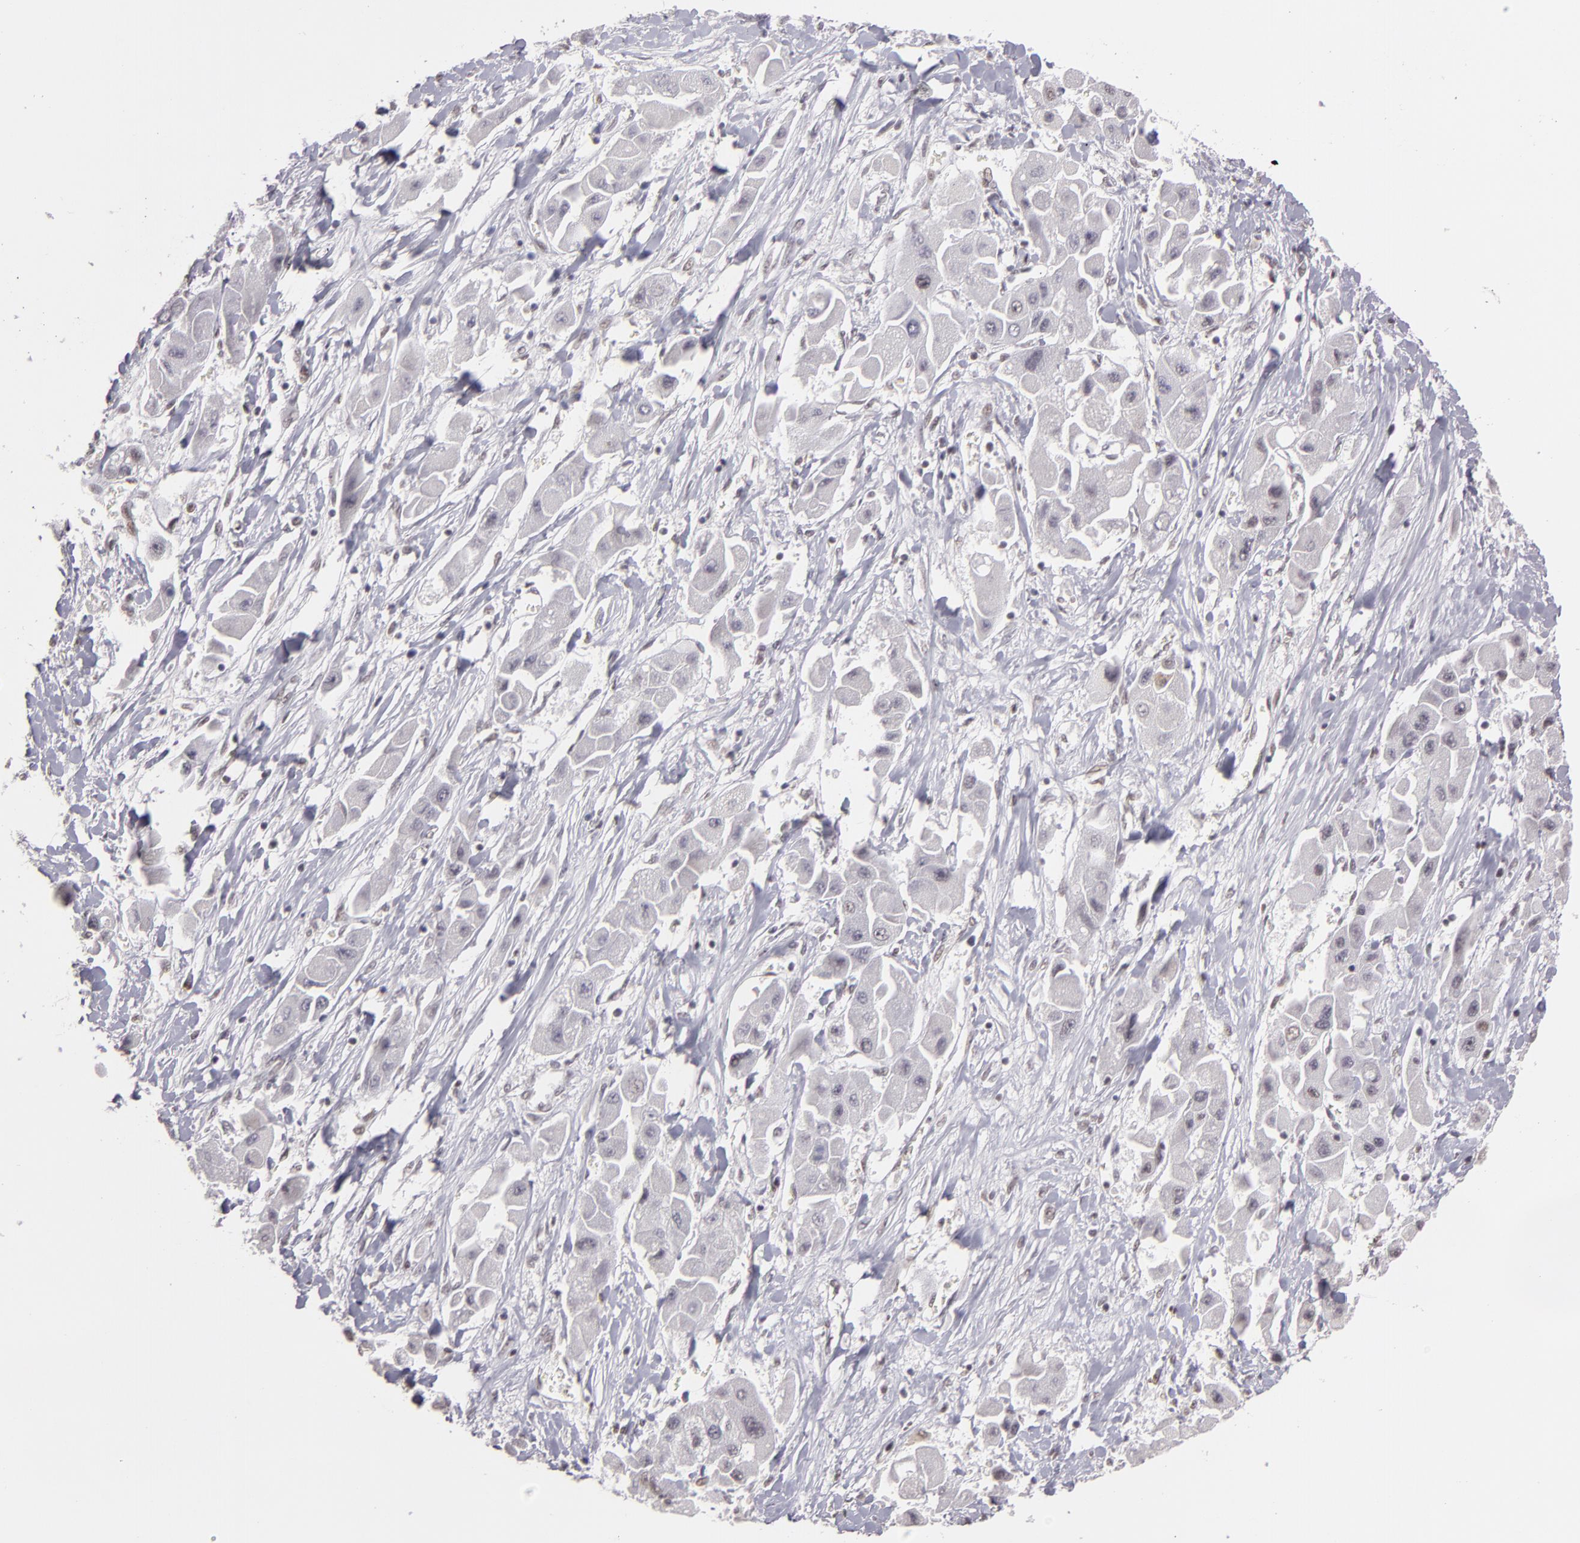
{"staining": {"intensity": "negative", "quantity": "none", "location": "none"}, "tissue": "liver cancer", "cell_type": "Tumor cells", "image_type": "cancer", "snomed": [{"axis": "morphology", "description": "Carcinoma, Hepatocellular, NOS"}, {"axis": "topography", "description": "Liver"}], "caption": "Immunohistochemistry of human liver hepatocellular carcinoma reveals no staining in tumor cells.", "gene": "INTS6", "patient": {"sex": "male", "age": 24}}